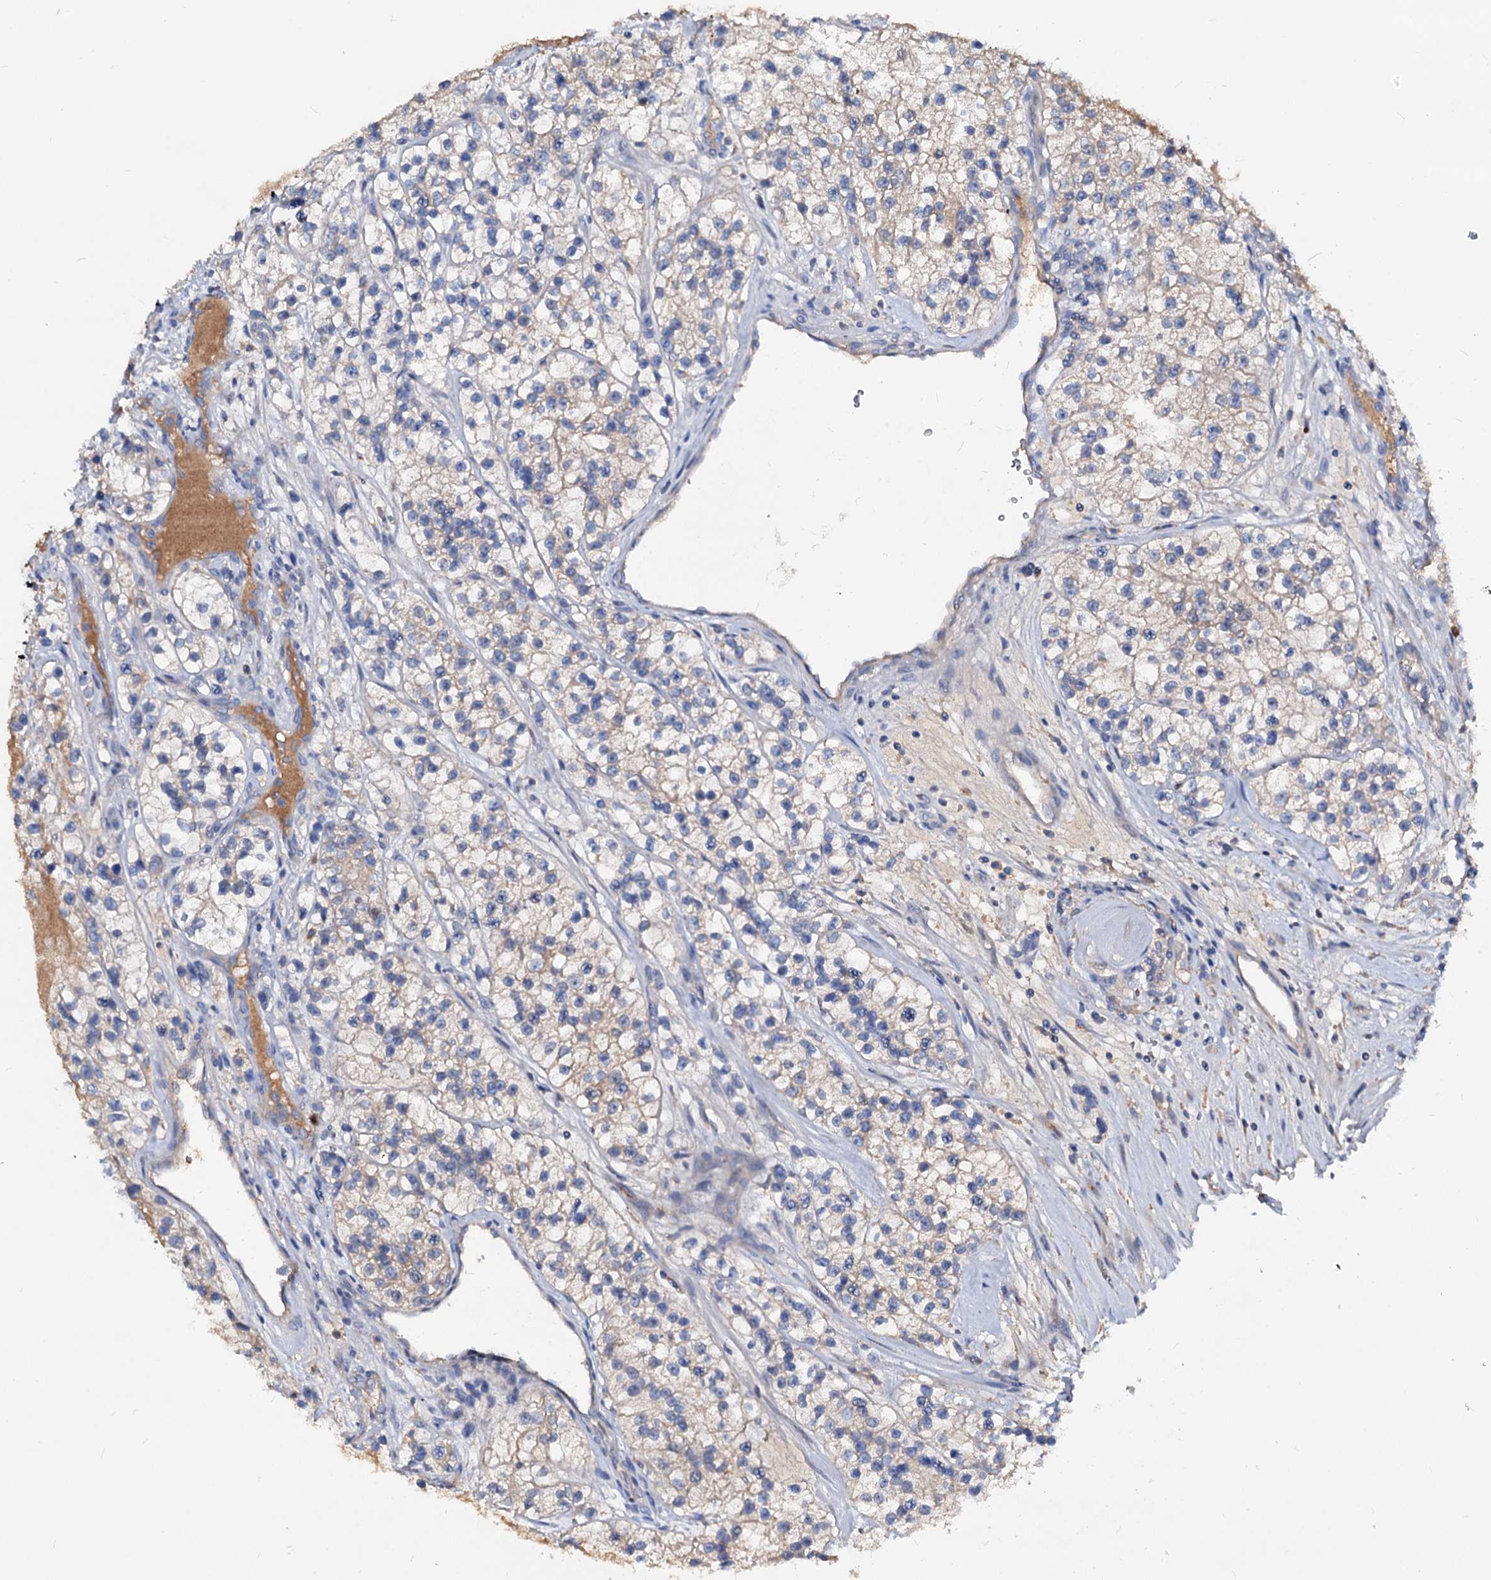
{"staining": {"intensity": "weak", "quantity": "<25%", "location": "cytoplasmic/membranous"}, "tissue": "renal cancer", "cell_type": "Tumor cells", "image_type": "cancer", "snomed": [{"axis": "morphology", "description": "Adenocarcinoma, NOS"}, {"axis": "topography", "description": "Kidney"}], "caption": "This photomicrograph is of renal cancer (adenocarcinoma) stained with IHC to label a protein in brown with the nuclei are counter-stained blue. There is no positivity in tumor cells.", "gene": "ACY3", "patient": {"sex": "female", "age": 57}}